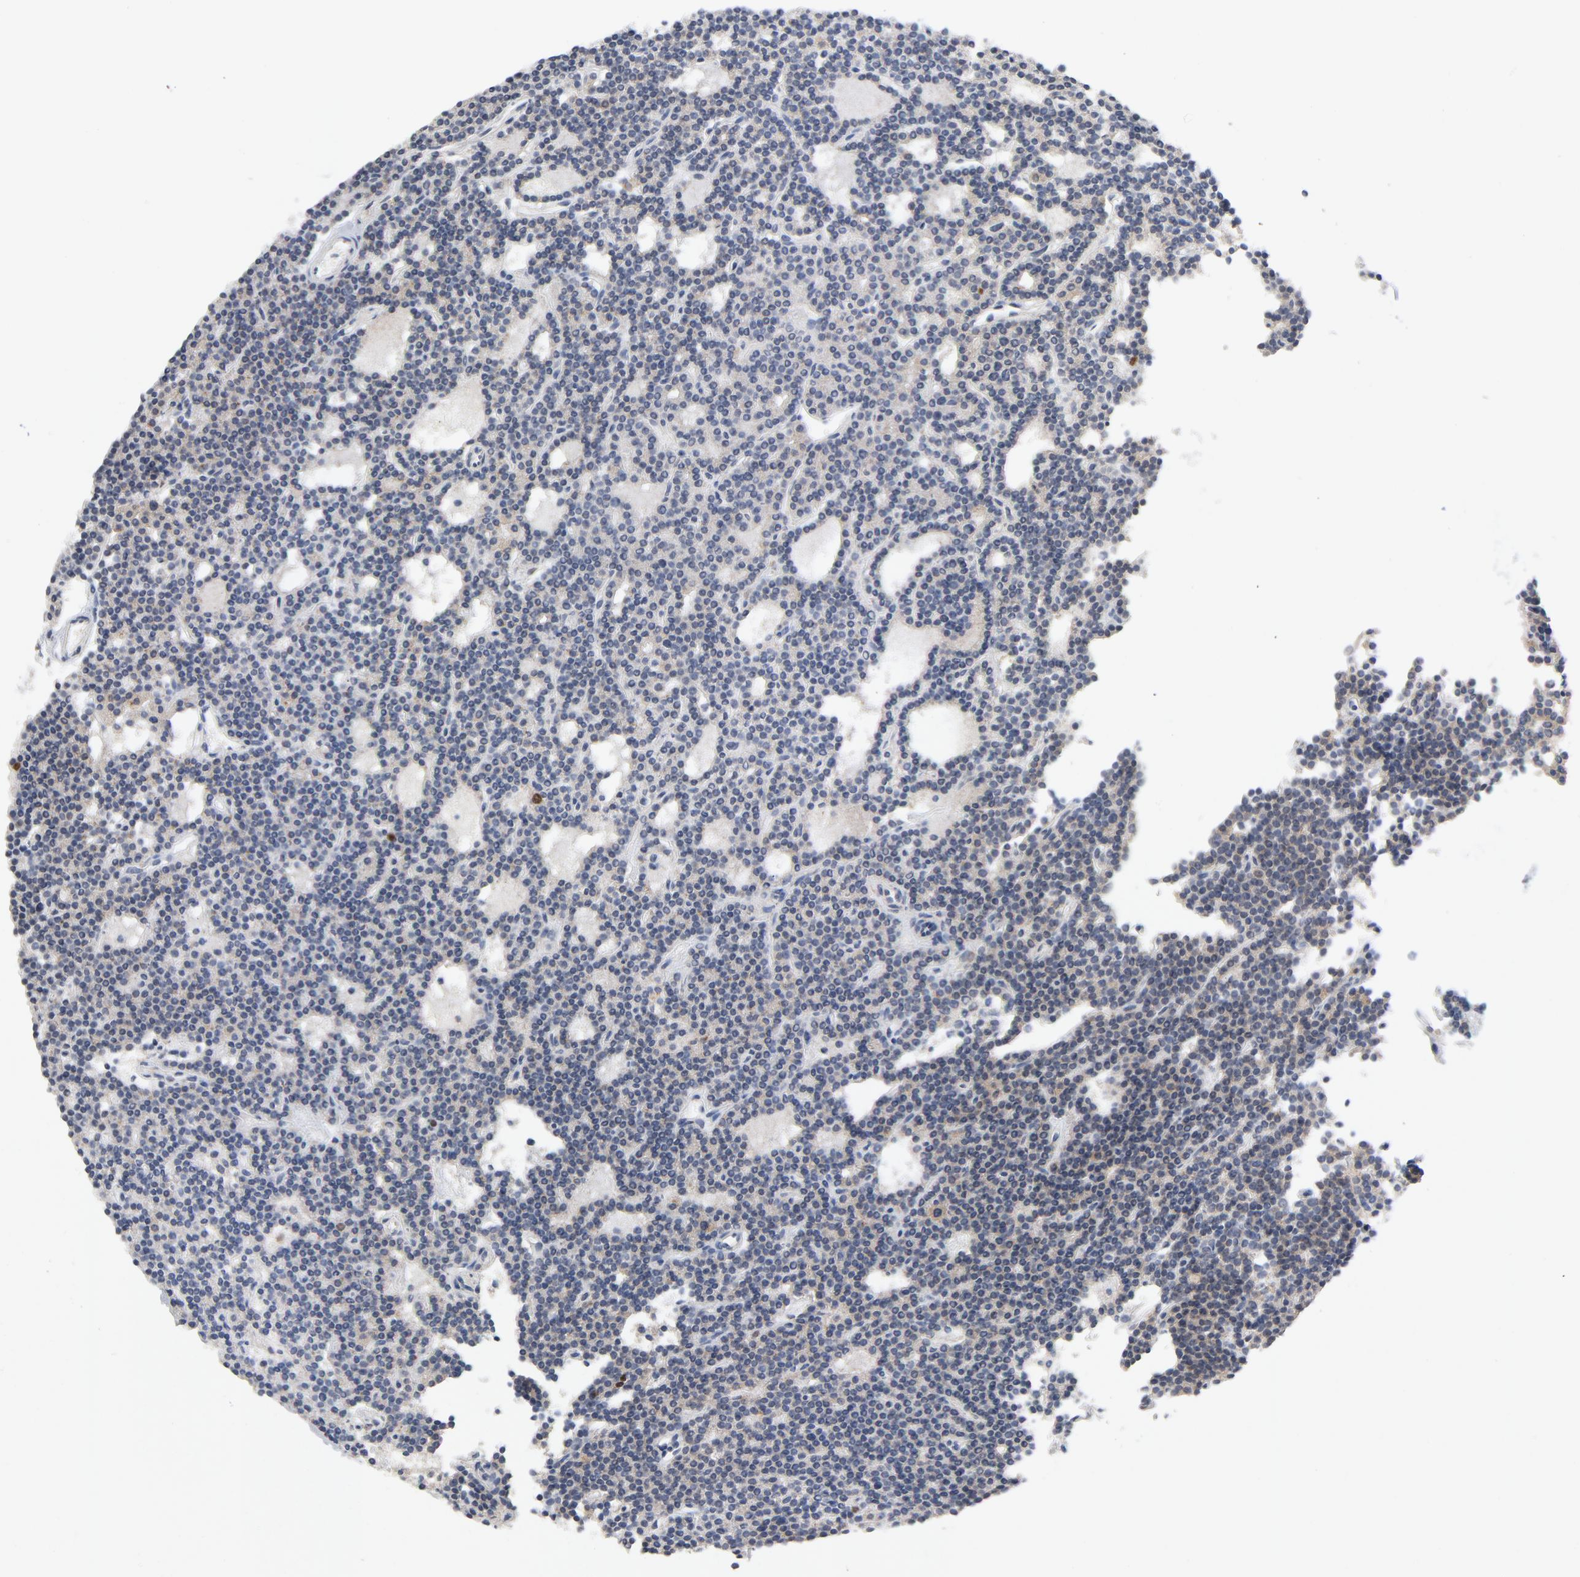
{"staining": {"intensity": "weak", "quantity": "25%-75%", "location": "cytoplasmic/membranous"}, "tissue": "parathyroid gland", "cell_type": "Glandular cells", "image_type": "normal", "snomed": [{"axis": "morphology", "description": "Normal tissue, NOS"}, {"axis": "topography", "description": "Parathyroid gland"}], "caption": "Immunohistochemical staining of normal human parathyroid gland demonstrates weak cytoplasmic/membranous protein expression in about 25%-75% of glandular cells.", "gene": "BIRC5", "patient": {"sex": "female", "age": 45}}